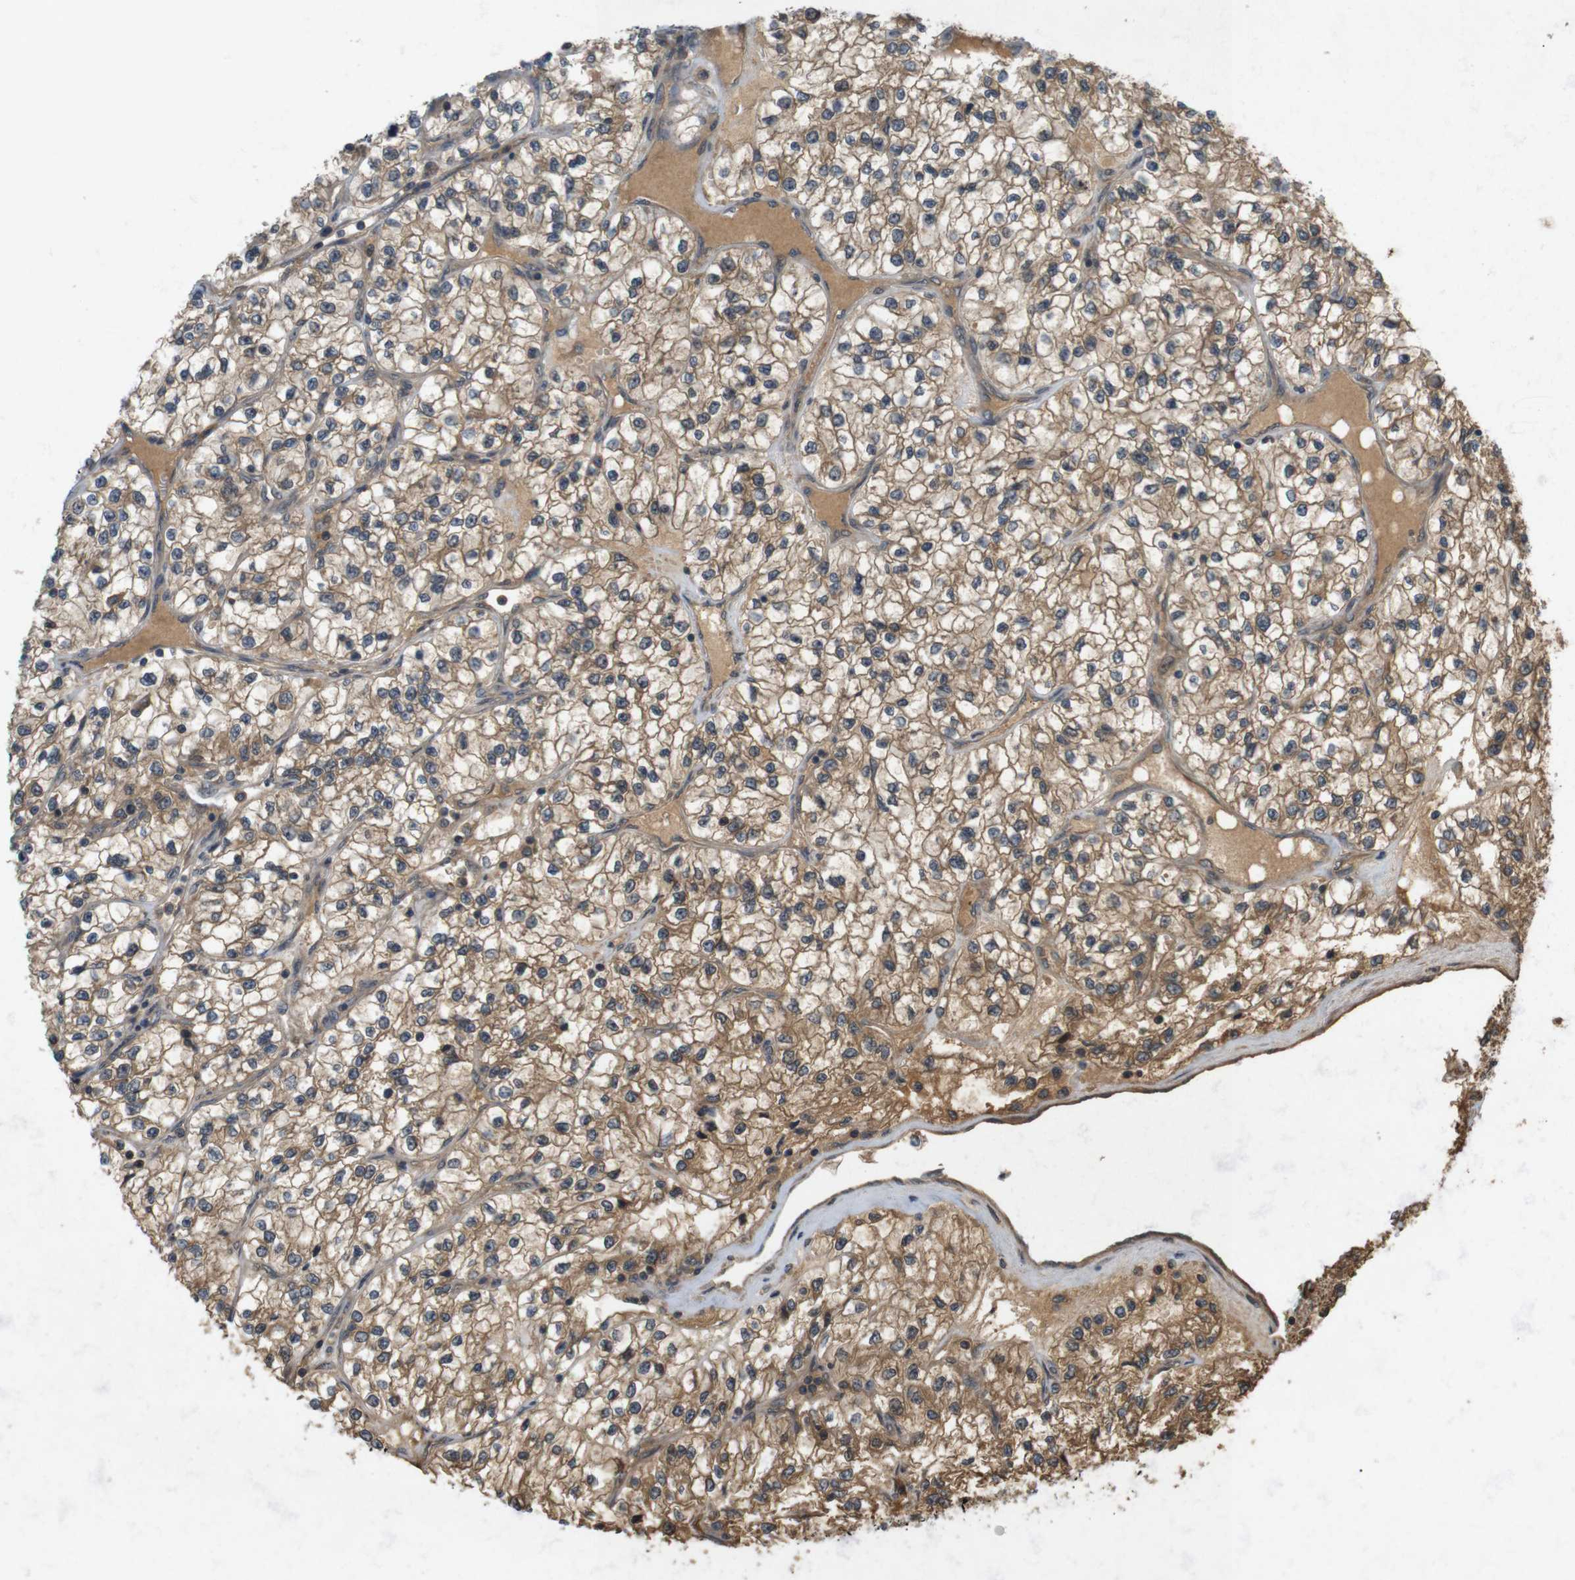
{"staining": {"intensity": "moderate", "quantity": ">75%", "location": "cytoplasmic/membranous"}, "tissue": "renal cancer", "cell_type": "Tumor cells", "image_type": "cancer", "snomed": [{"axis": "morphology", "description": "Adenocarcinoma, NOS"}, {"axis": "topography", "description": "Kidney"}], "caption": "Renal cancer tissue demonstrates moderate cytoplasmic/membranous positivity in about >75% of tumor cells, visualized by immunohistochemistry.", "gene": "NFKBIE", "patient": {"sex": "female", "age": 57}}